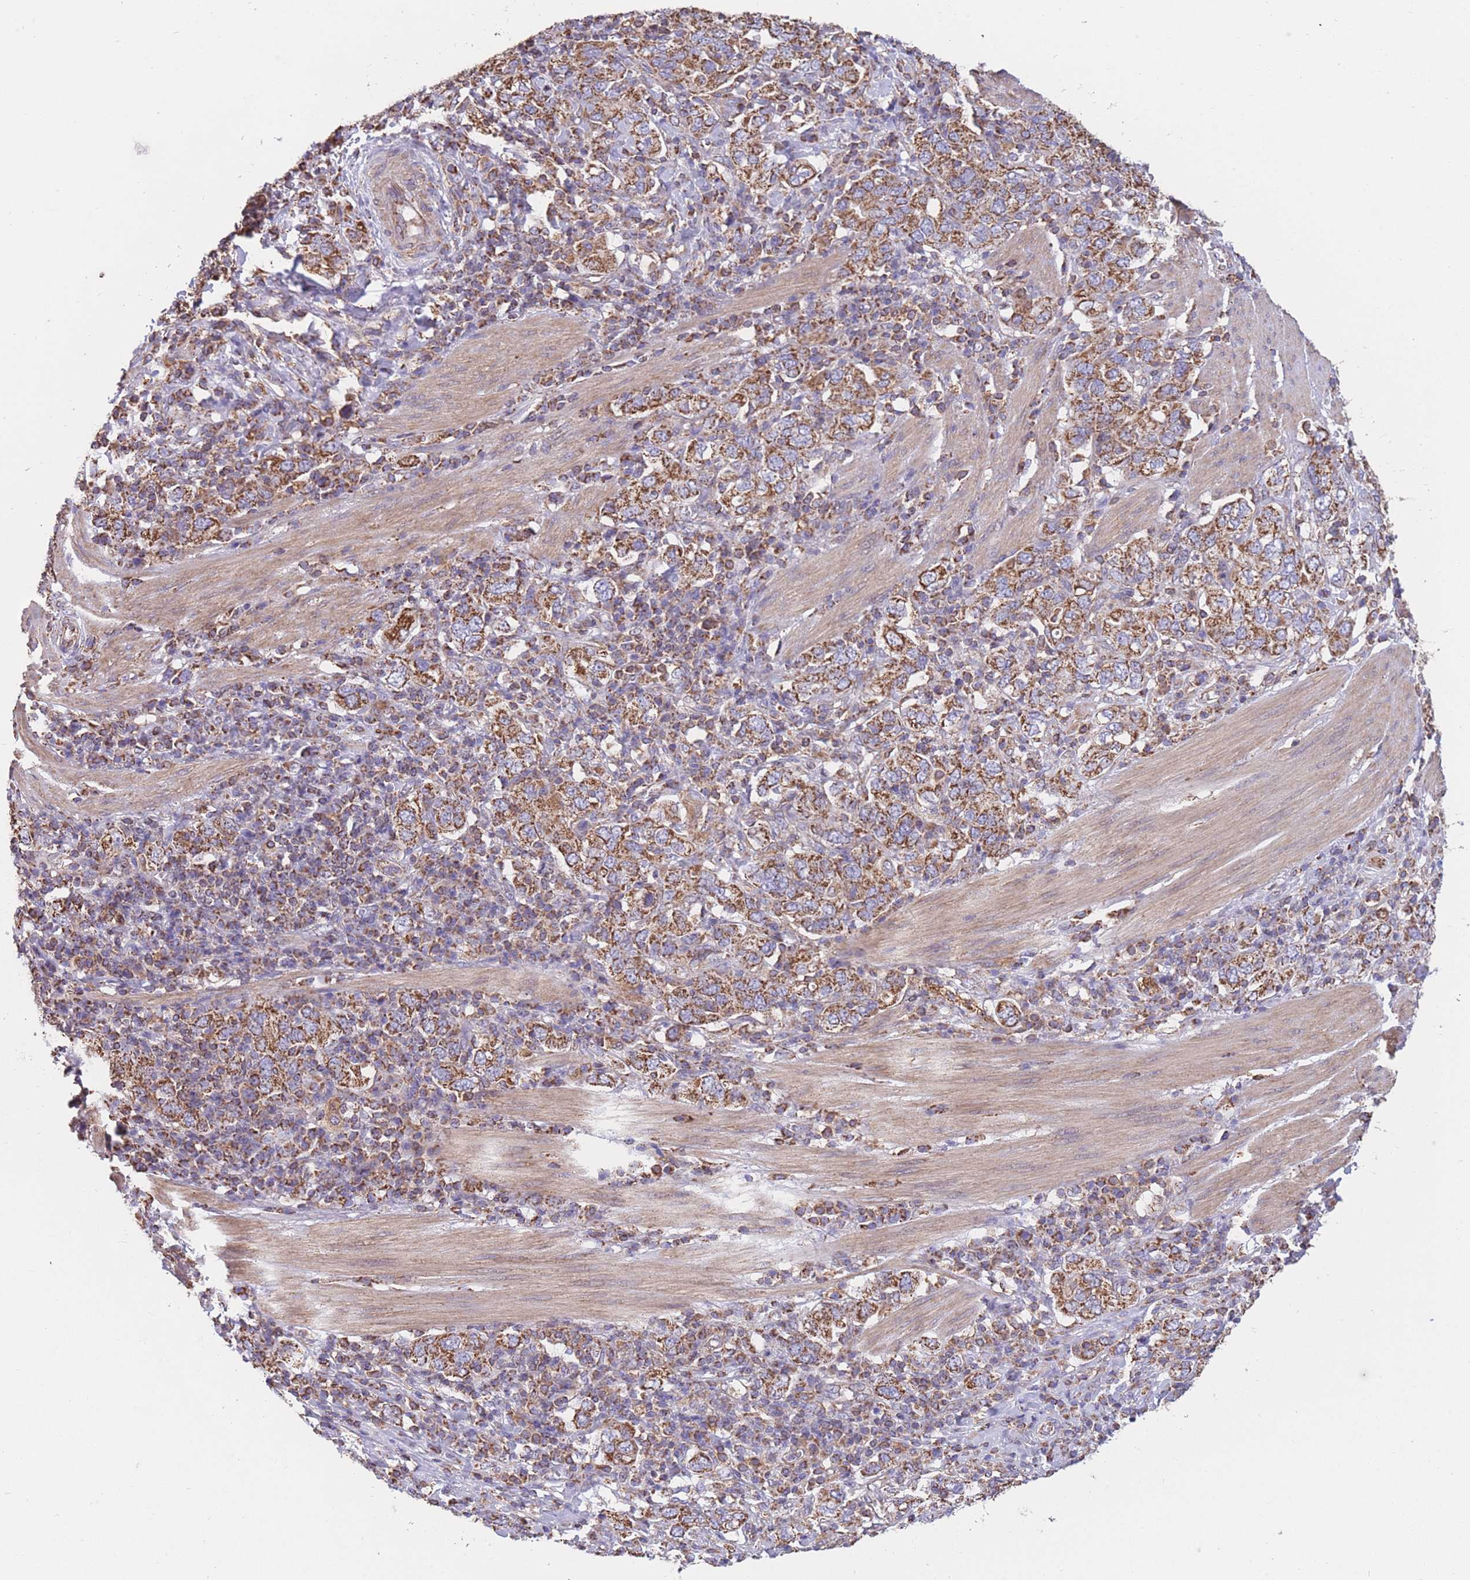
{"staining": {"intensity": "strong", "quantity": ">75%", "location": "cytoplasmic/membranous"}, "tissue": "stomach cancer", "cell_type": "Tumor cells", "image_type": "cancer", "snomed": [{"axis": "morphology", "description": "Adenocarcinoma, NOS"}, {"axis": "topography", "description": "Stomach, upper"}, {"axis": "topography", "description": "Stomach"}], "caption": "Stomach cancer (adenocarcinoma) stained with a protein marker exhibits strong staining in tumor cells.", "gene": "FKBP8", "patient": {"sex": "male", "age": 62}}